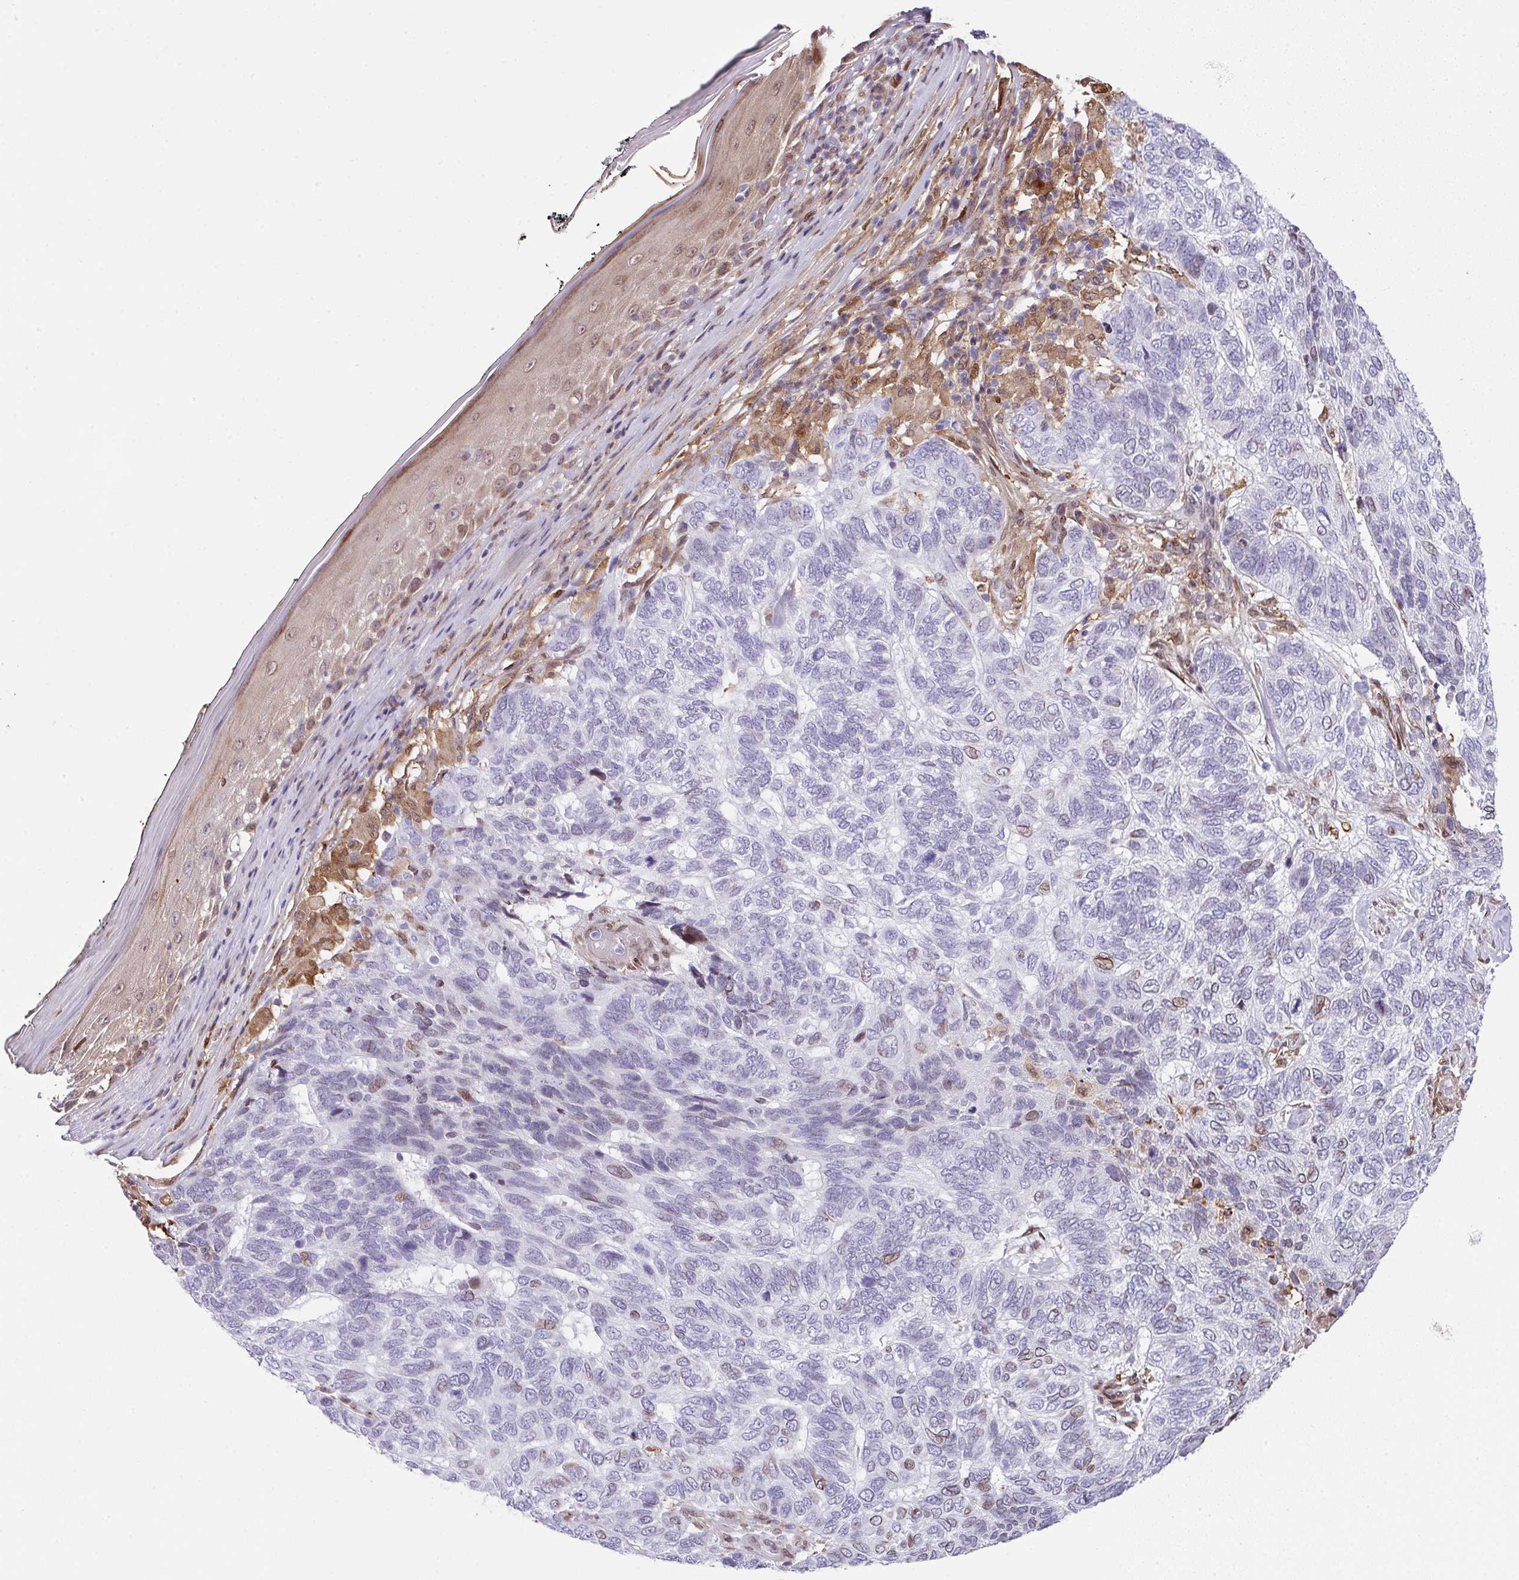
{"staining": {"intensity": "negative", "quantity": "none", "location": "none"}, "tissue": "skin cancer", "cell_type": "Tumor cells", "image_type": "cancer", "snomed": [{"axis": "morphology", "description": "Basal cell carcinoma"}, {"axis": "topography", "description": "Skin"}], "caption": "Immunohistochemistry (IHC) histopathology image of skin cancer stained for a protein (brown), which shows no expression in tumor cells.", "gene": "PLK1", "patient": {"sex": "female", "age": 65}}